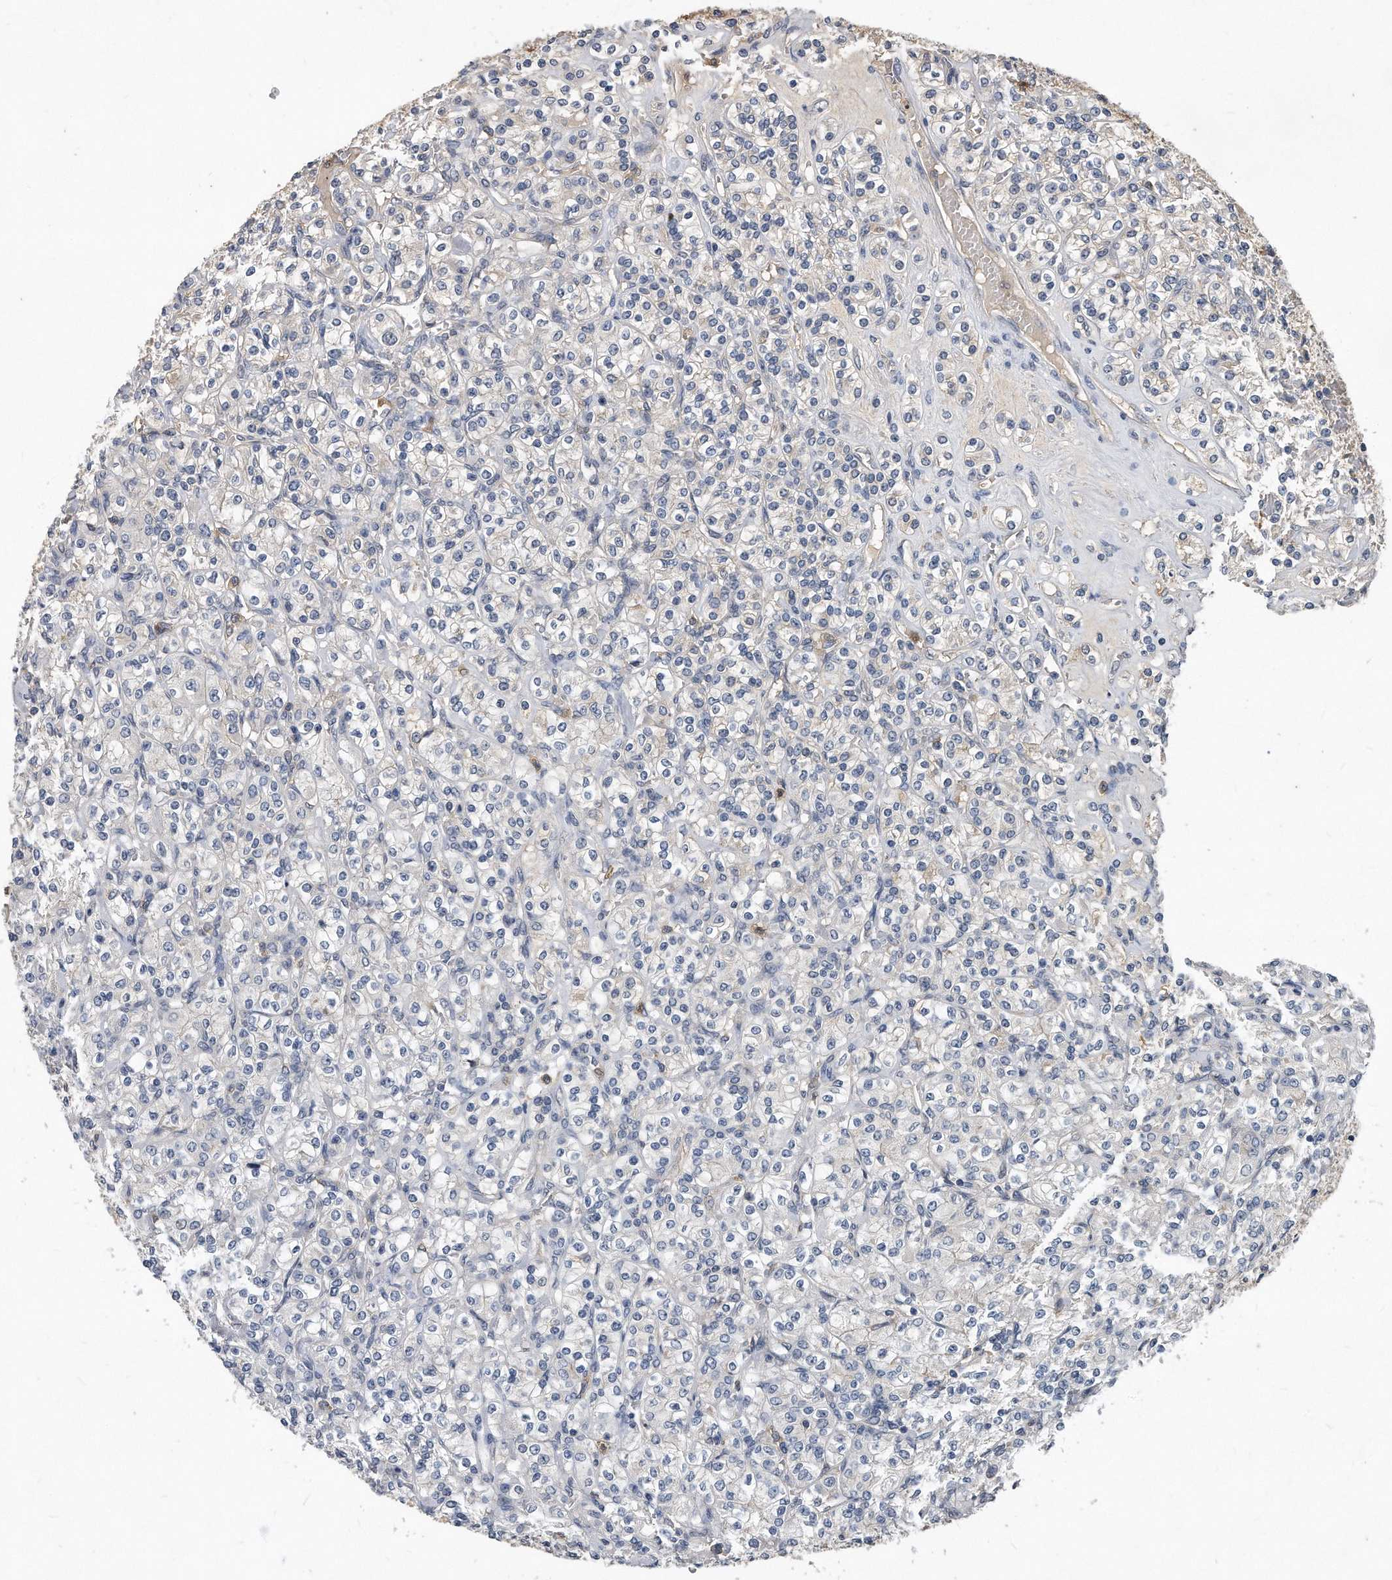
{"staining": {"intensity": "negative", "quantity": "none", "location": "none"}, "tissue": "renal cancer", "cell_type": "Tumor cells", "image_type": "cancer", "snomed": [{"axis": "morphology", "description": "Adenocarcinoma, NOS"}, {"axis": "topography", "description": "Kidney"}], "caption": "The photomicrograph displays no staining of tumor cells in adenocarcinoma (renal).", "gene": "HOMER3", "patient": {"sex": "male", "age": 77}}